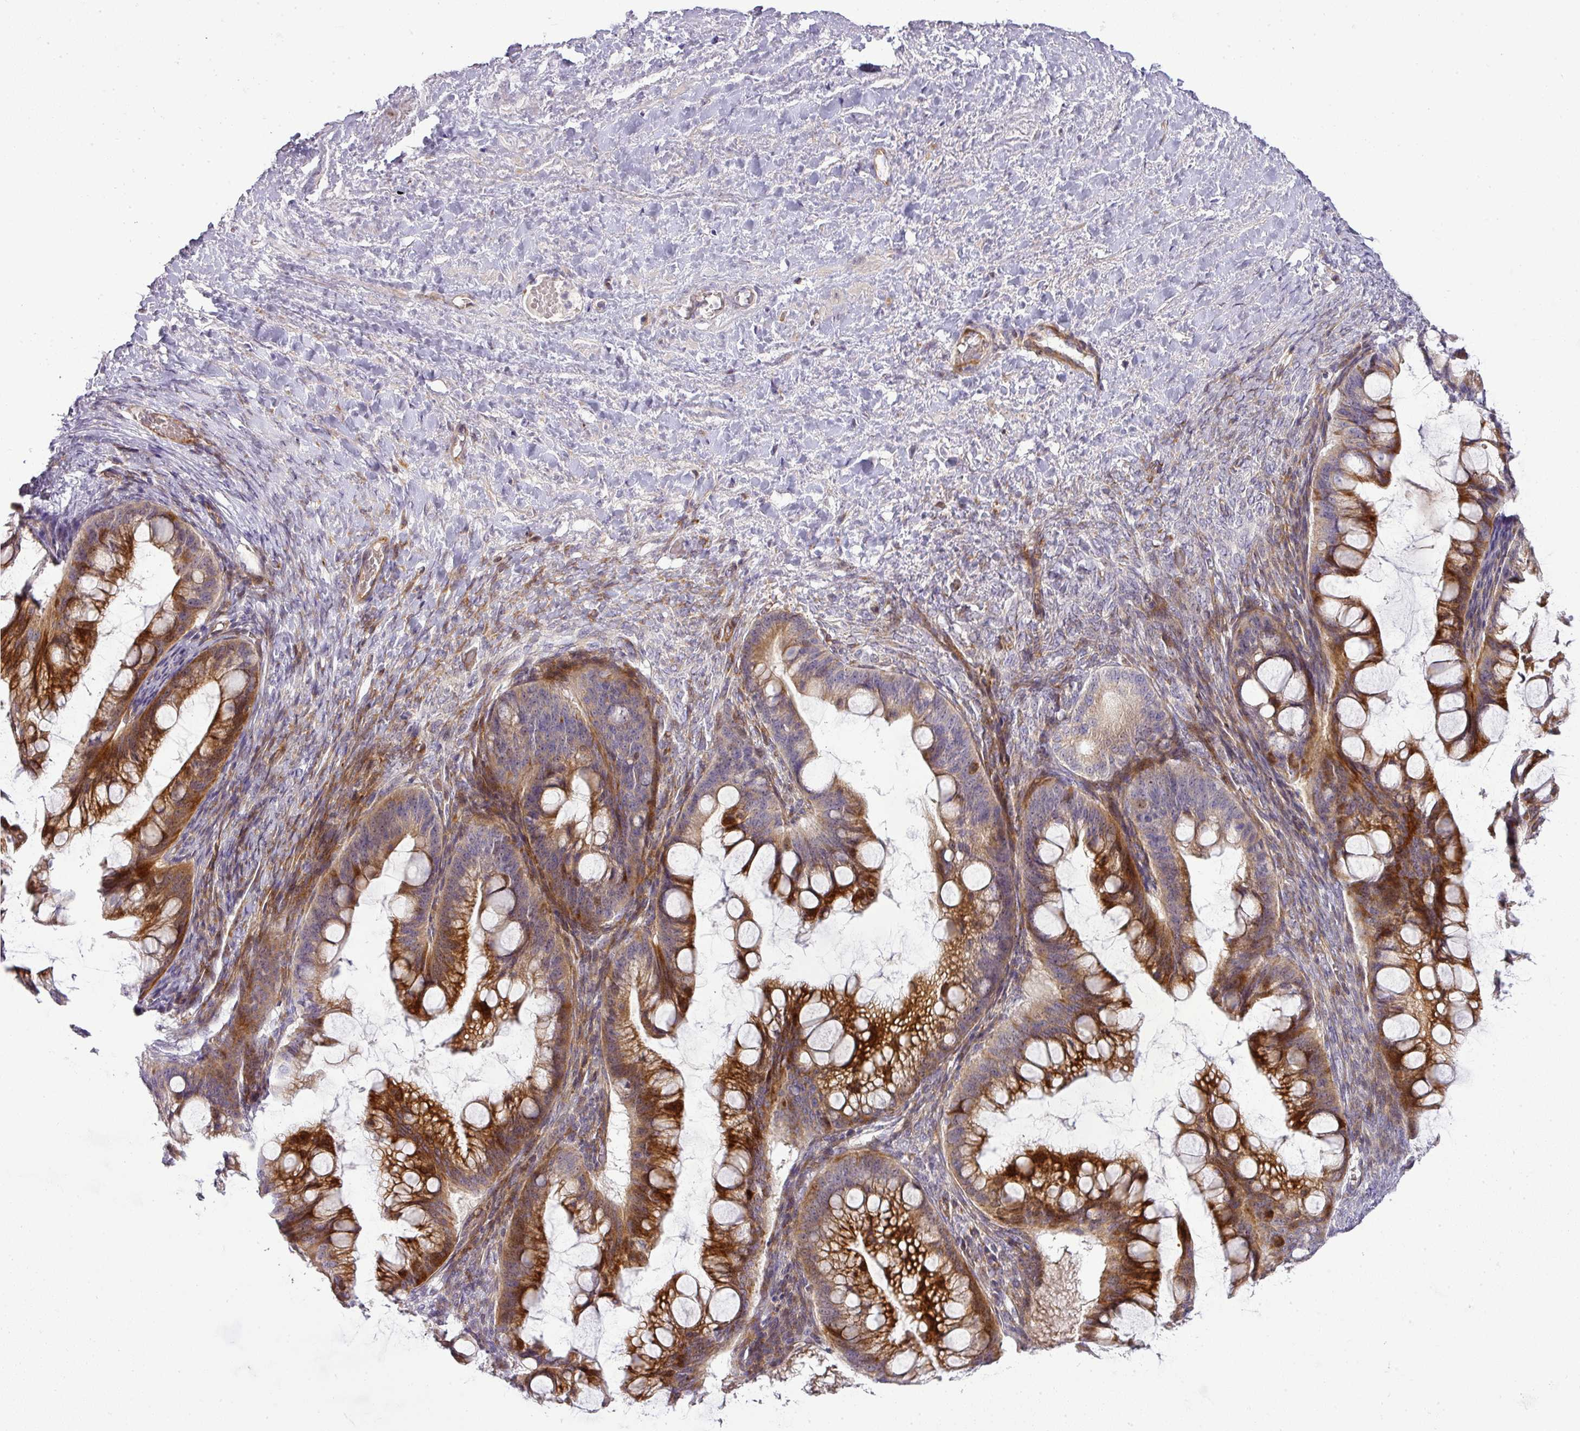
{"staining": {"intensity": "strong", "quantity": "25%-75%", "location": "cytoplasmic/membranous,nuclear"}, "tissue": "ovarian cancer", "cell_type": "Tumor cells", "image_type": "cancer", "snomed": [{"axis": "morphology", "description": "Cystadenocarcinoma, mucinous, NOS"}, {"axis": "topography", "description": "Ovary"}], "caption": "Immunohistochemistry staining of mucinous cystadenocarcinoma (ovarian), which demonstrates high levels of strong cytoplasmic/membranous and nuclear expression in about 25%-75% of tumor cells indicating strong cytoplasmic/membranous and nuclear protein positivity. The staining was performed using DAB (3,3'-diaminobenzidine) (brown) for protein detection and nuclei were counterstained in hematoxylin (blue).", "gene": "ATP6V1F", "patient": {"sex": "female", "age": 73}}